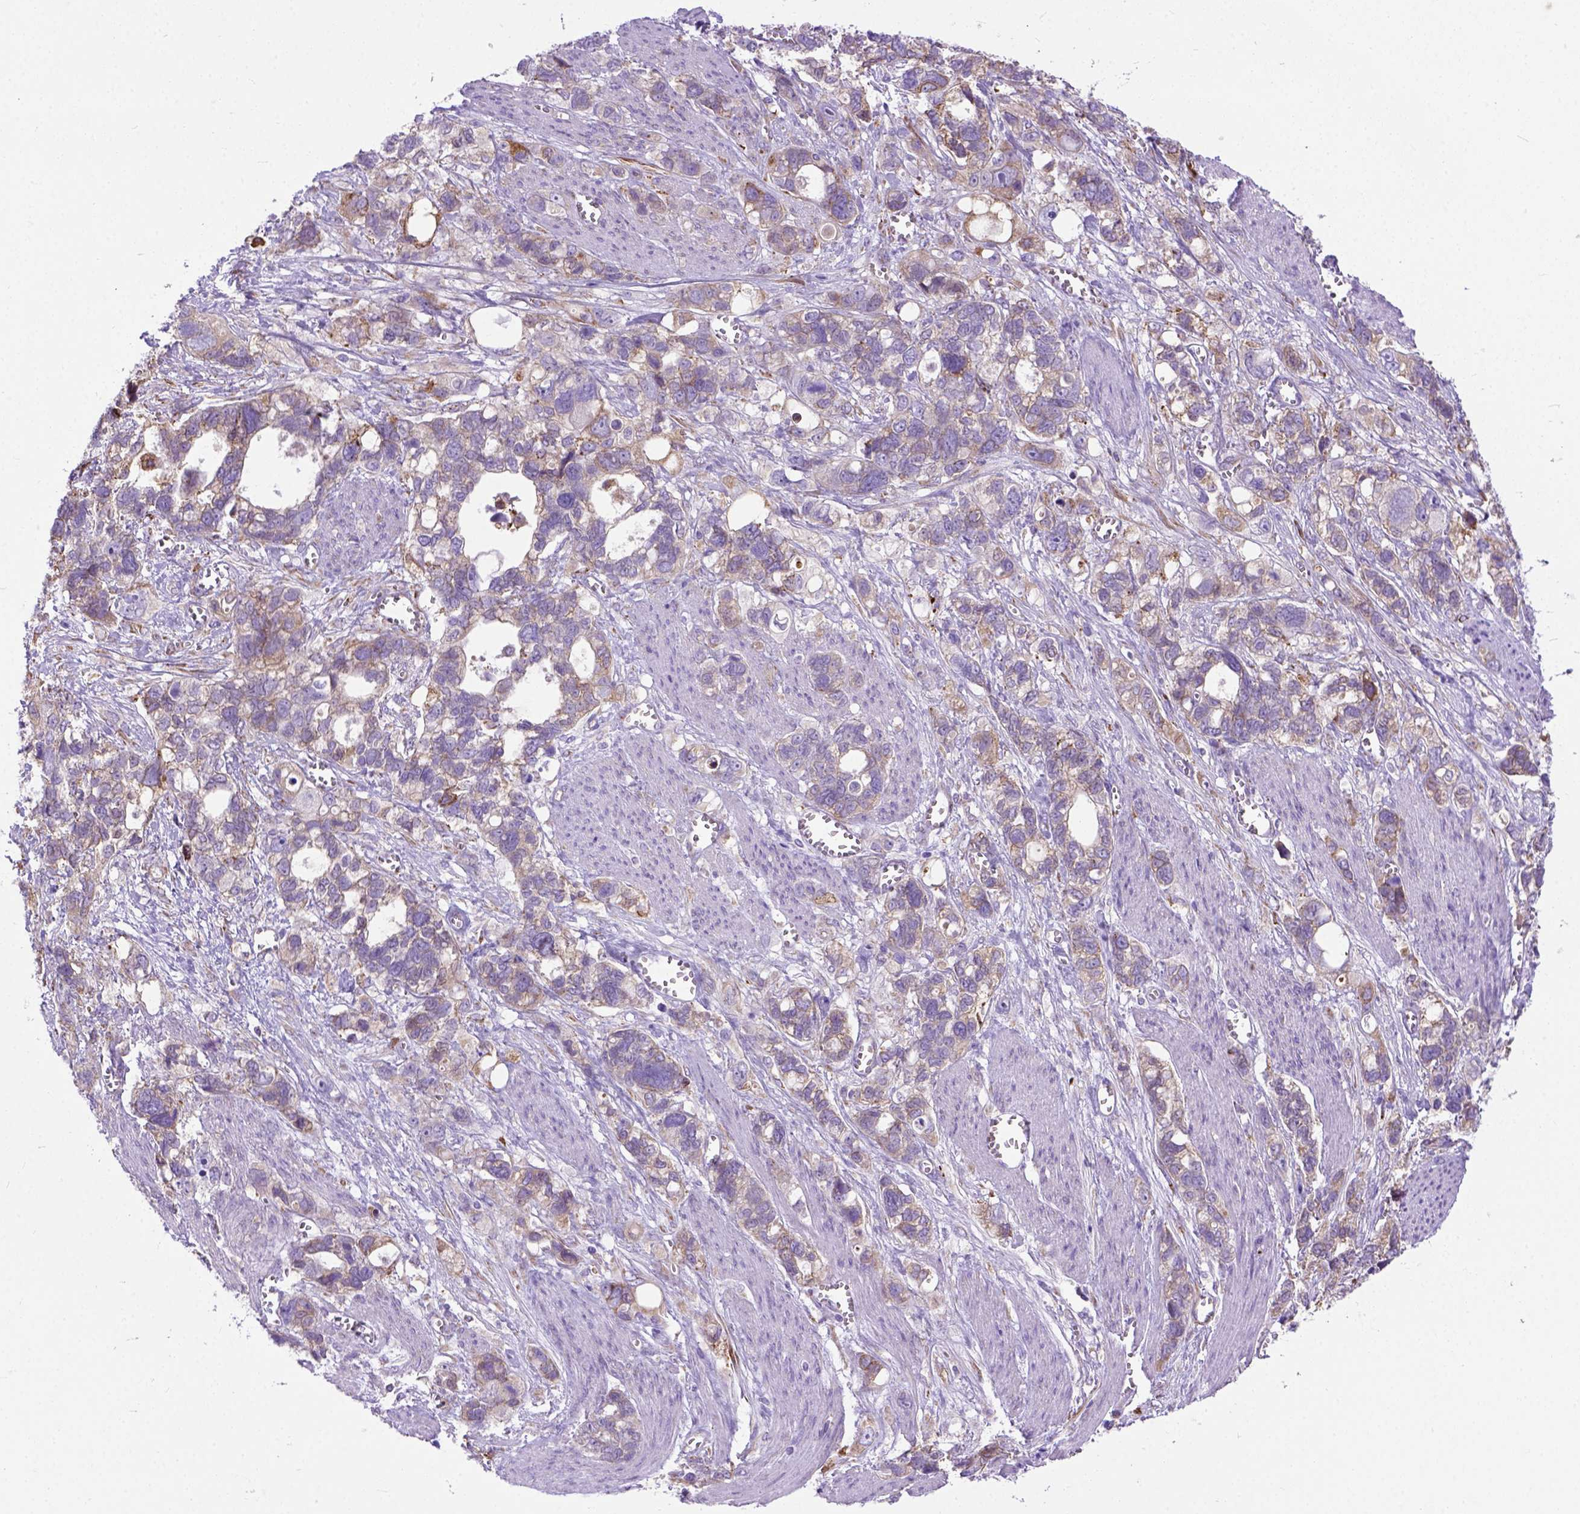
{"staining": {"intensity": "moderate", "quantity": ">75%", "location": "cytoplasmic/membranous"}, "tissue": "stomach cancer", "cell_type": "Tumor cells", "image_type": "cancer", "snomed": [{"axis": "morphology", "description": "Adenocarcinoma, NOS"}, {"axis": "topography", "description": "Stomach, upper"}], "caption": "An image of stomach adenocarcinoma stained for a protein demonstrates moderate cytoplasmic/membranous brown staining in tumor cells. (IHC, brightfield microscopy, high magnification).", "gene": "PLK4", "patient": {"sex": "female", "age": 81}}